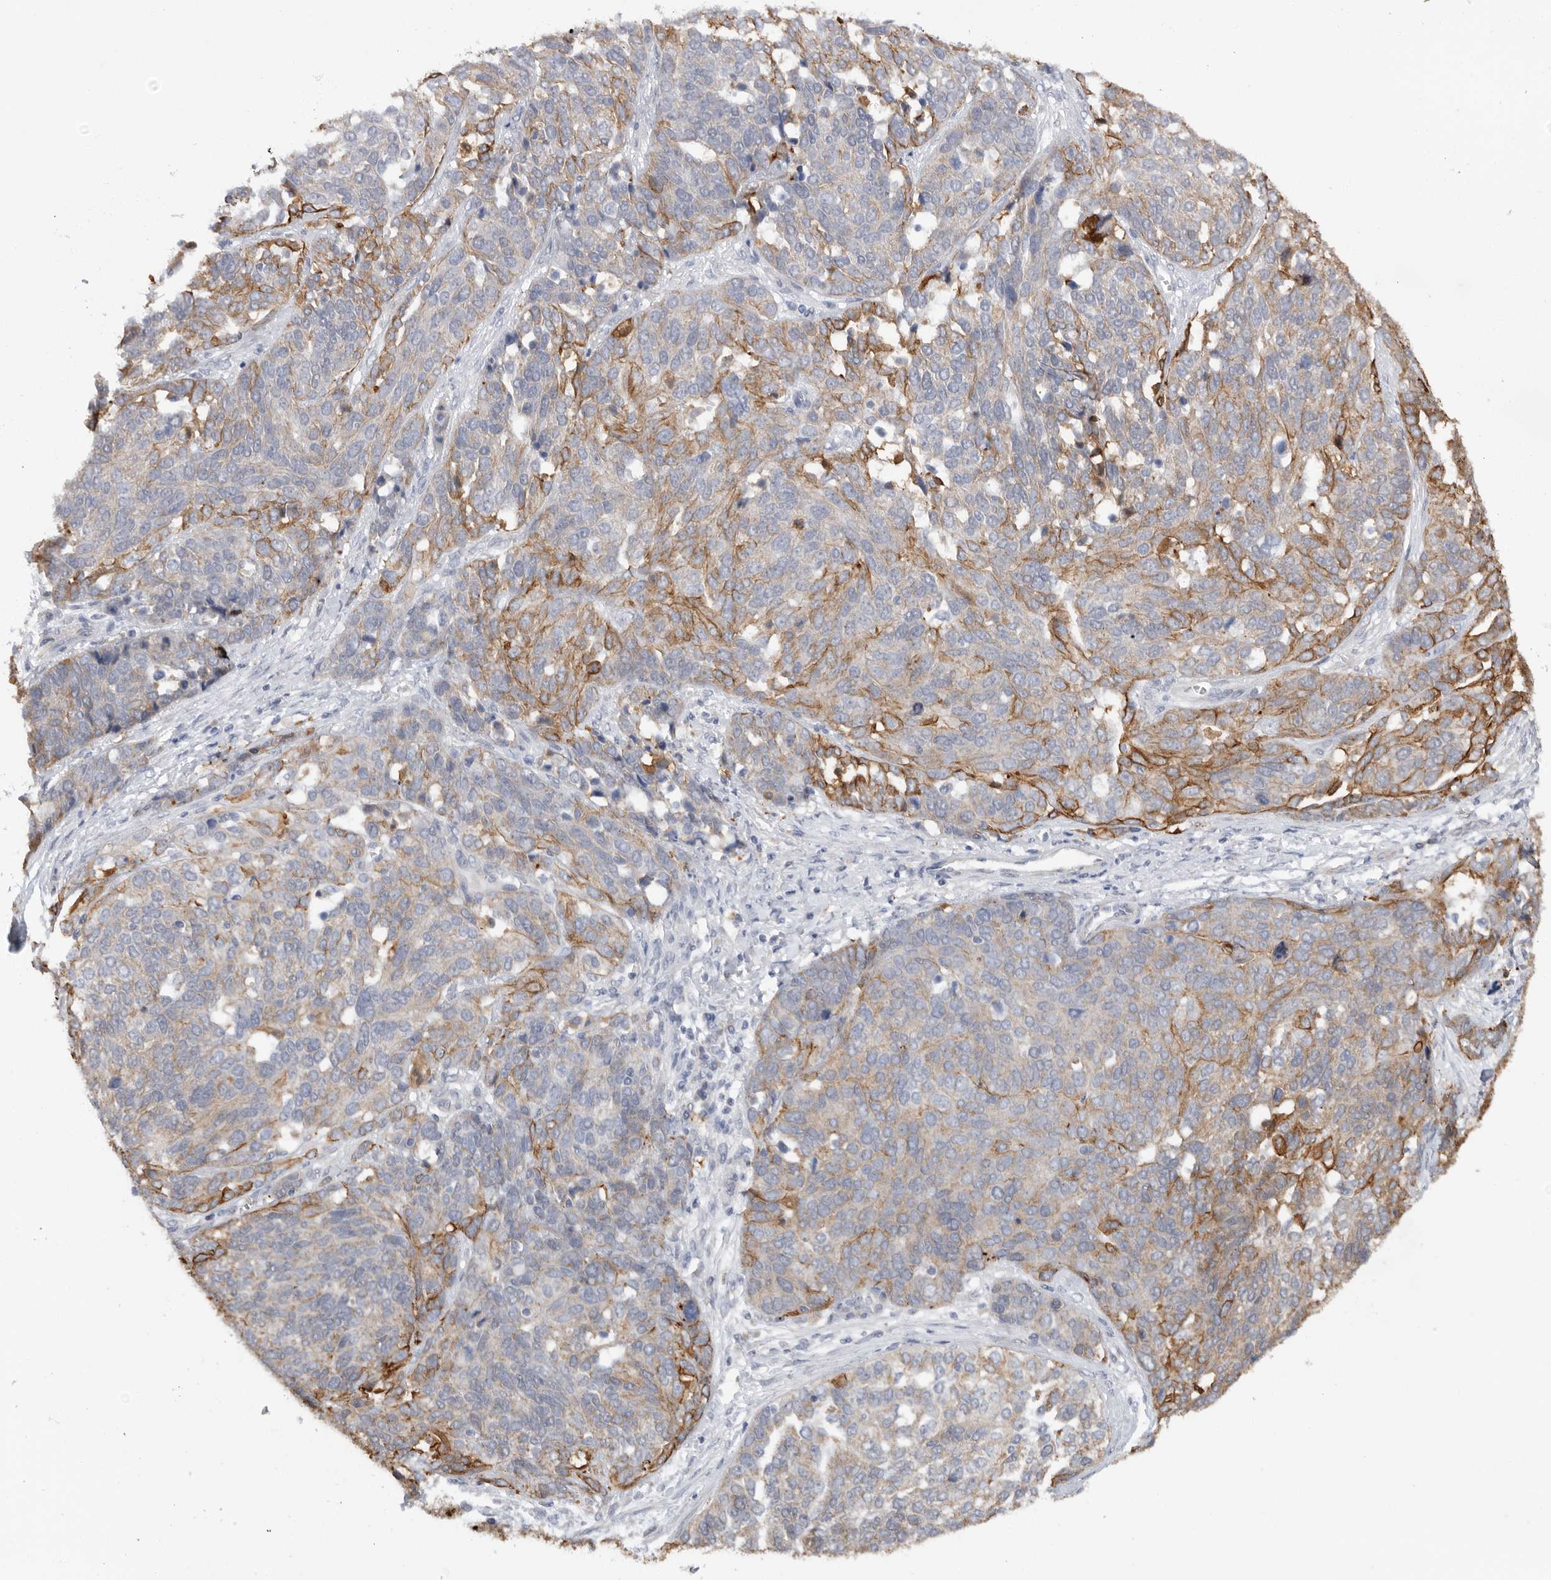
{"staining": {"intensity": "moderate", "quantity": "25%-75%", "location": "cytoplasmic/membranous"}, "tissue": "ovarian cancer", "cell_type": "Tumor cells", "image_type": "cancer", "snomed": [{"axis": "morphology", "description": "Cystadenocarcinoma, serous, NOS"}, {"axis": "topography", "description": "Ovary"}], "caption": "Immunohistochemical staining of human serous cystadenocarcinoma (ovarian) demonstrates medium levels of moderate cytoplasmic/membranous expression in approximately 25%-75% of tumor cells.", "gene": "MTFR1L", "patient": {"sex": "female", "age": 44}}